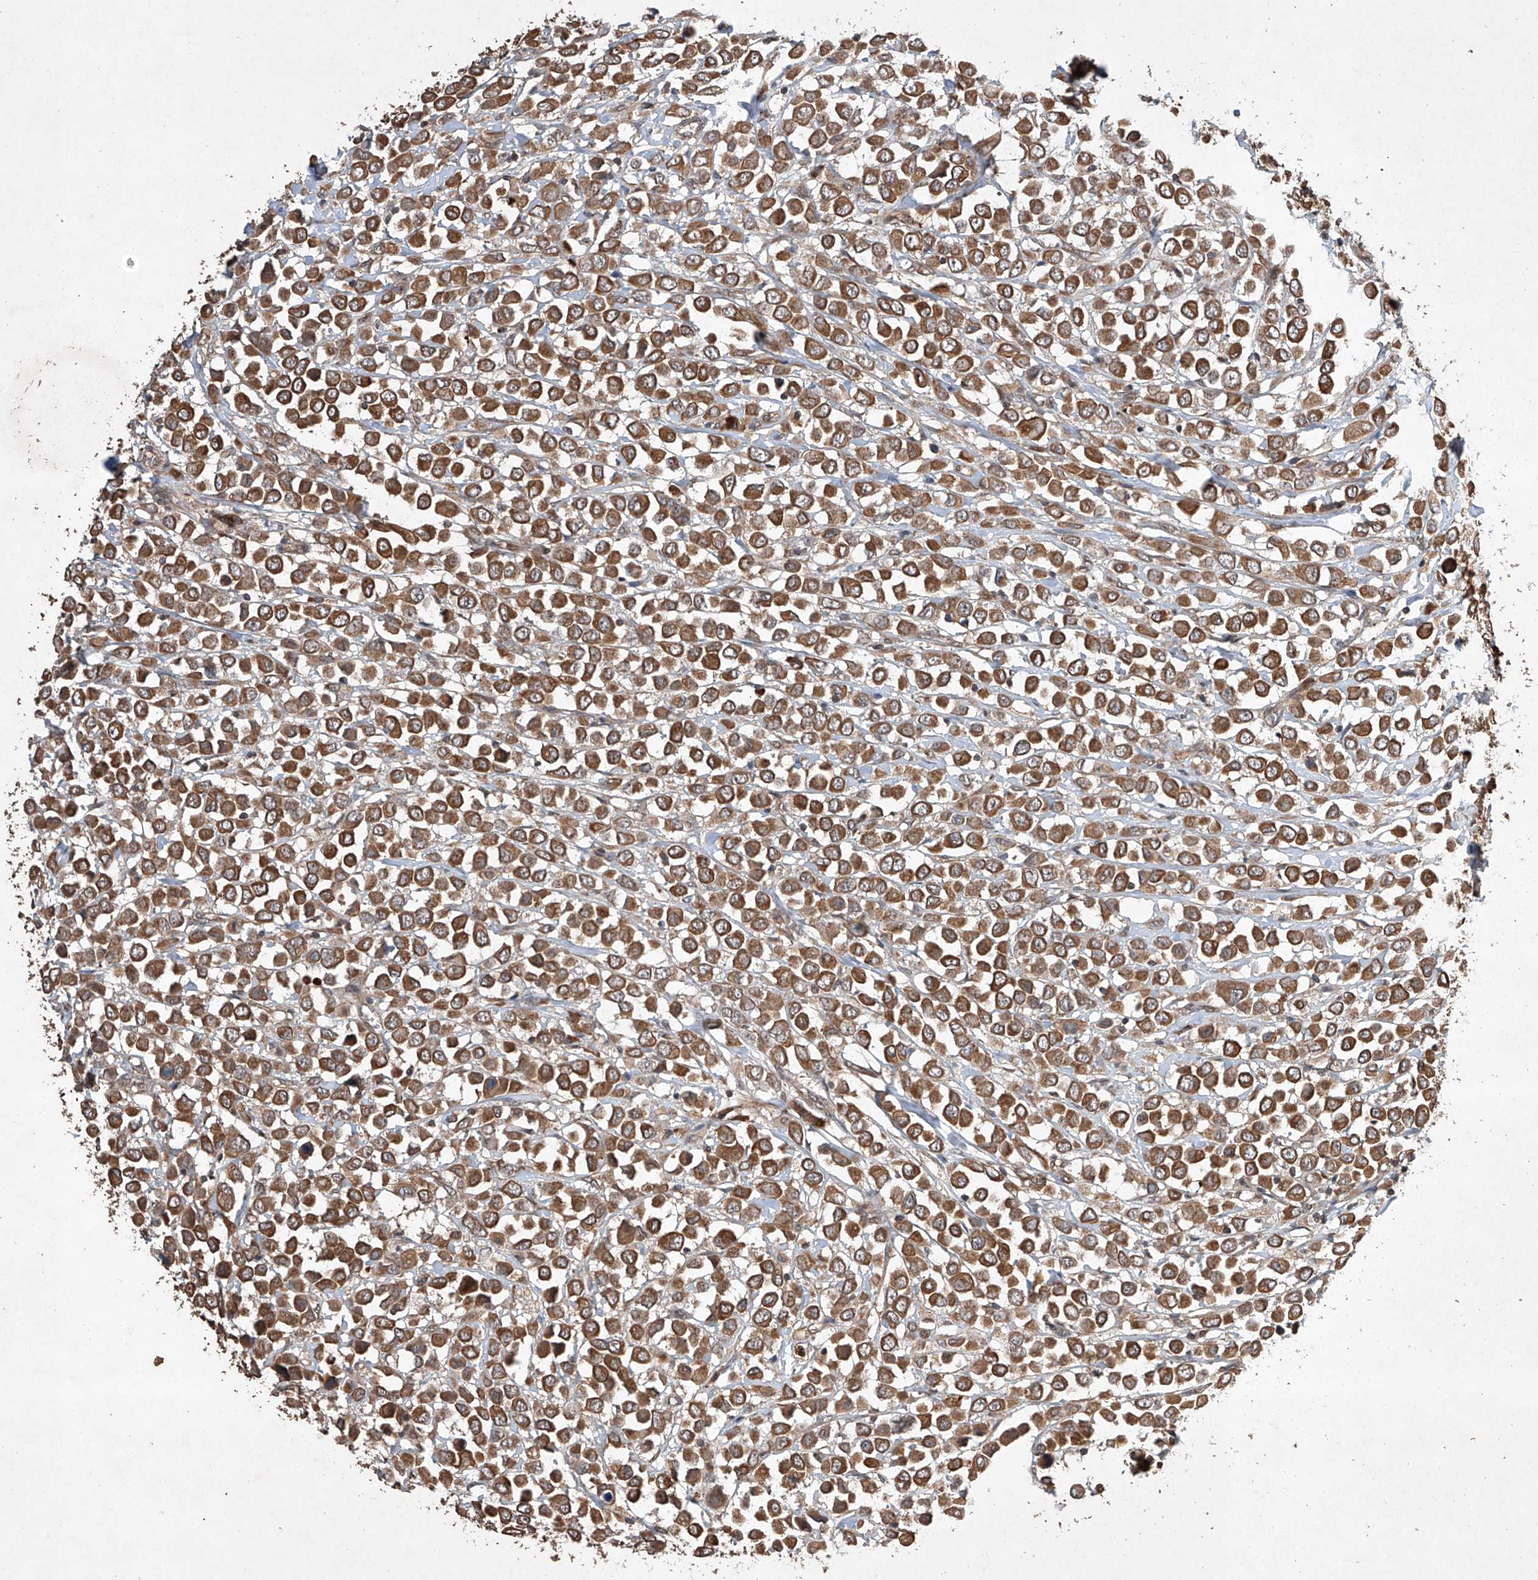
{"staining": {"intensity": "moderate", "quantity": ">75%", "location": "cytoplasmic/membranous"}, "tissue": "breast cancer", "cell_type": "Tumor cells", "image_type": "cancer", "snomed": [{"axis": "morphology", "description": "Duct carcinoma"}, {"axis": "topography", "description": "Breast"}], "caption": "Protein staining by IHC displays moderate cytoplasmic/membranous positivity in approximately >75% of tumor cells in breast cancer.", "gene": "LURAP1", "patient": {"sex": "female", "age": 61}}